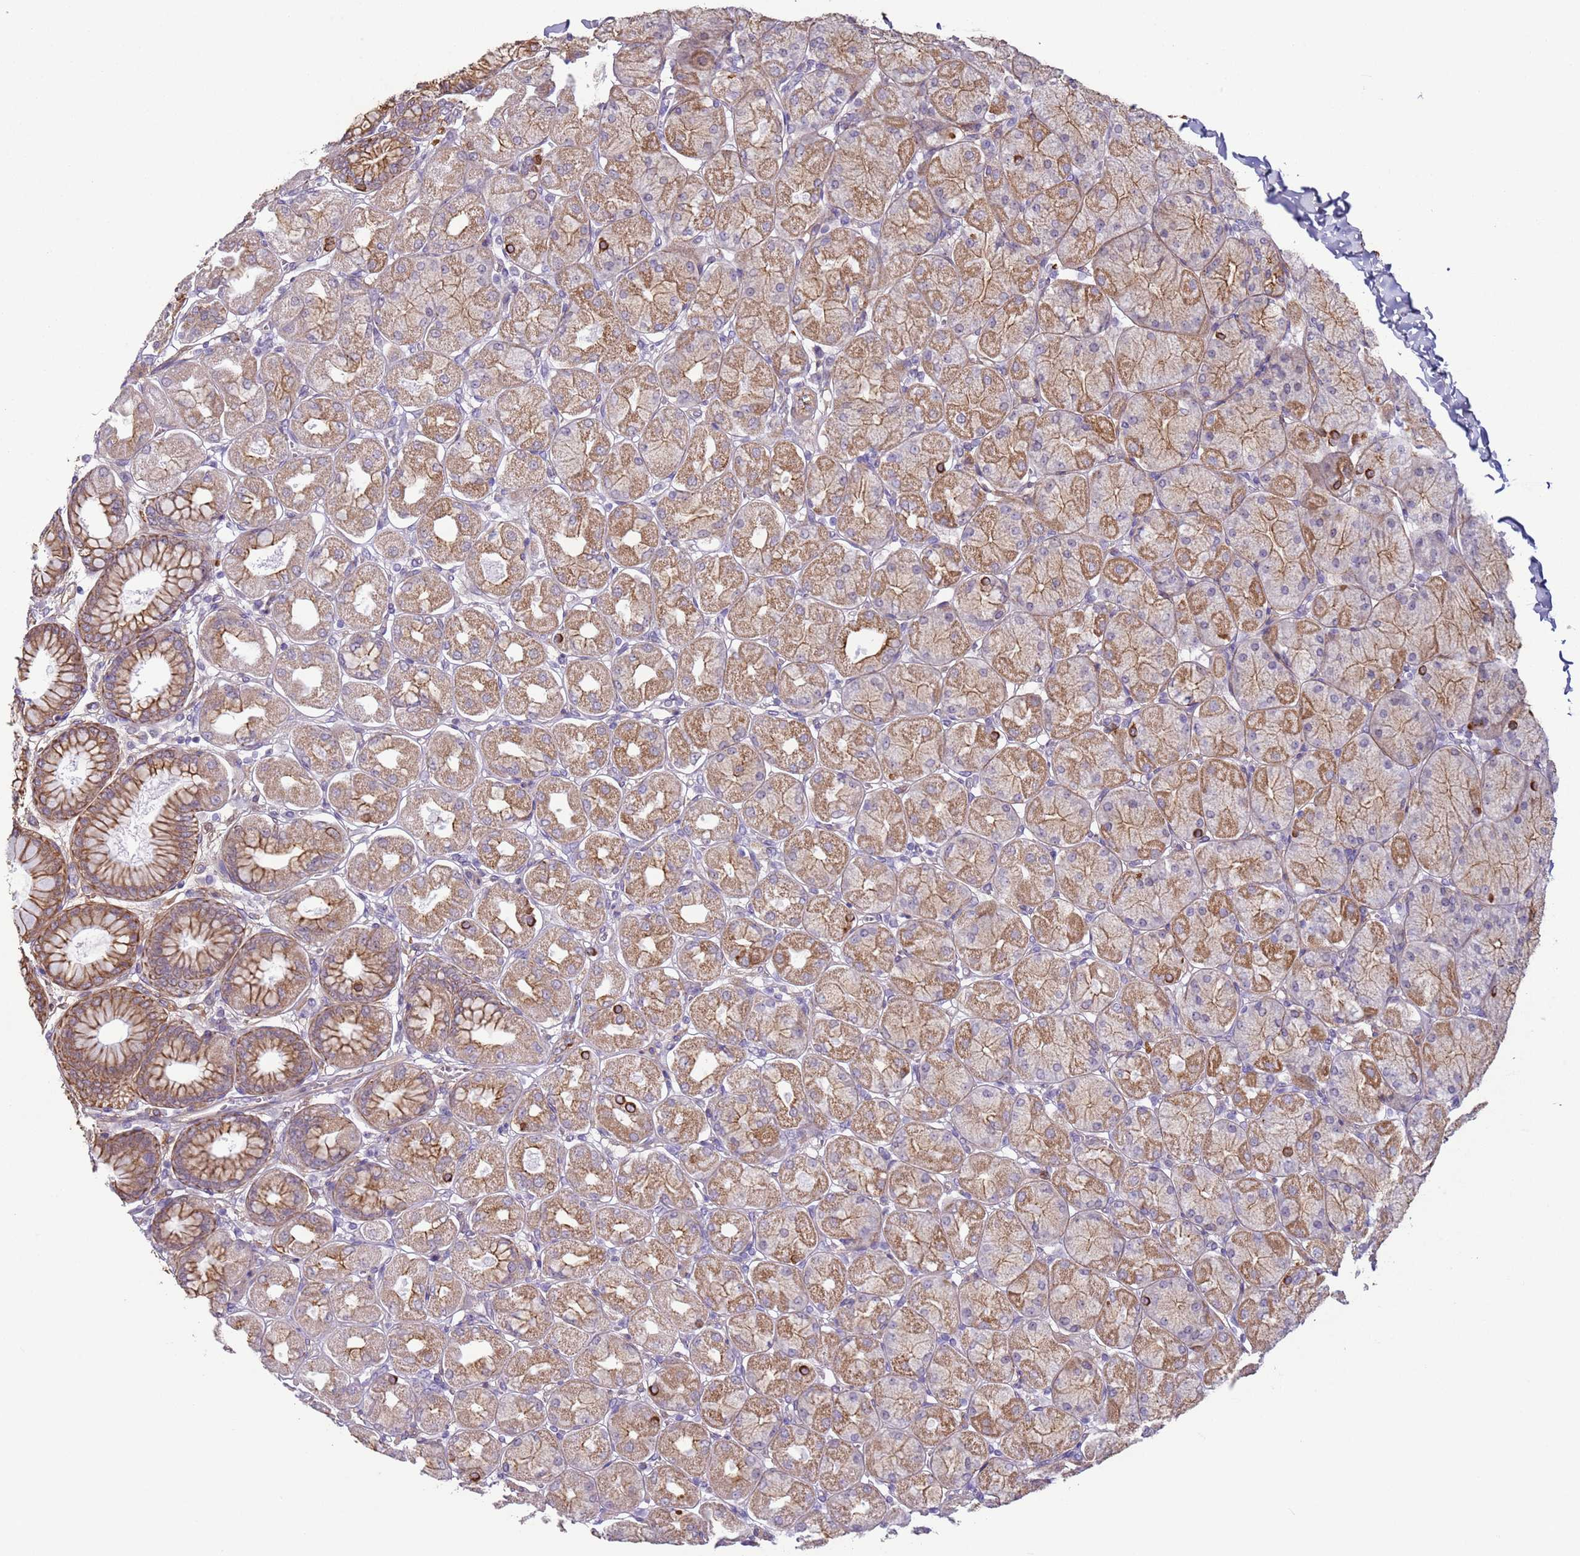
{"staining": {"intensity": "moderate", "quantity": ">75%", "location": "cytoplasmic/membranous"}, "tissue": "stomach", "cell_type": "Glandular cells", "image_type": "normal", "snomed": [{"axis": "morphology", "description": "Normal tissue, NOS"}, {"axis": "topography", "description": "Stomach, upper"}], "caption": "Immunohistochemistry (DAB) staining of benign human stomach shows moderate cytoplasmic/membranous protein positivity in approximately >75% of glandular cells. (Brightfield microscopy of DAB IHC at high magnification).", "gene": "NPAP1", "patient": {"sex": "female", "age": 56}}